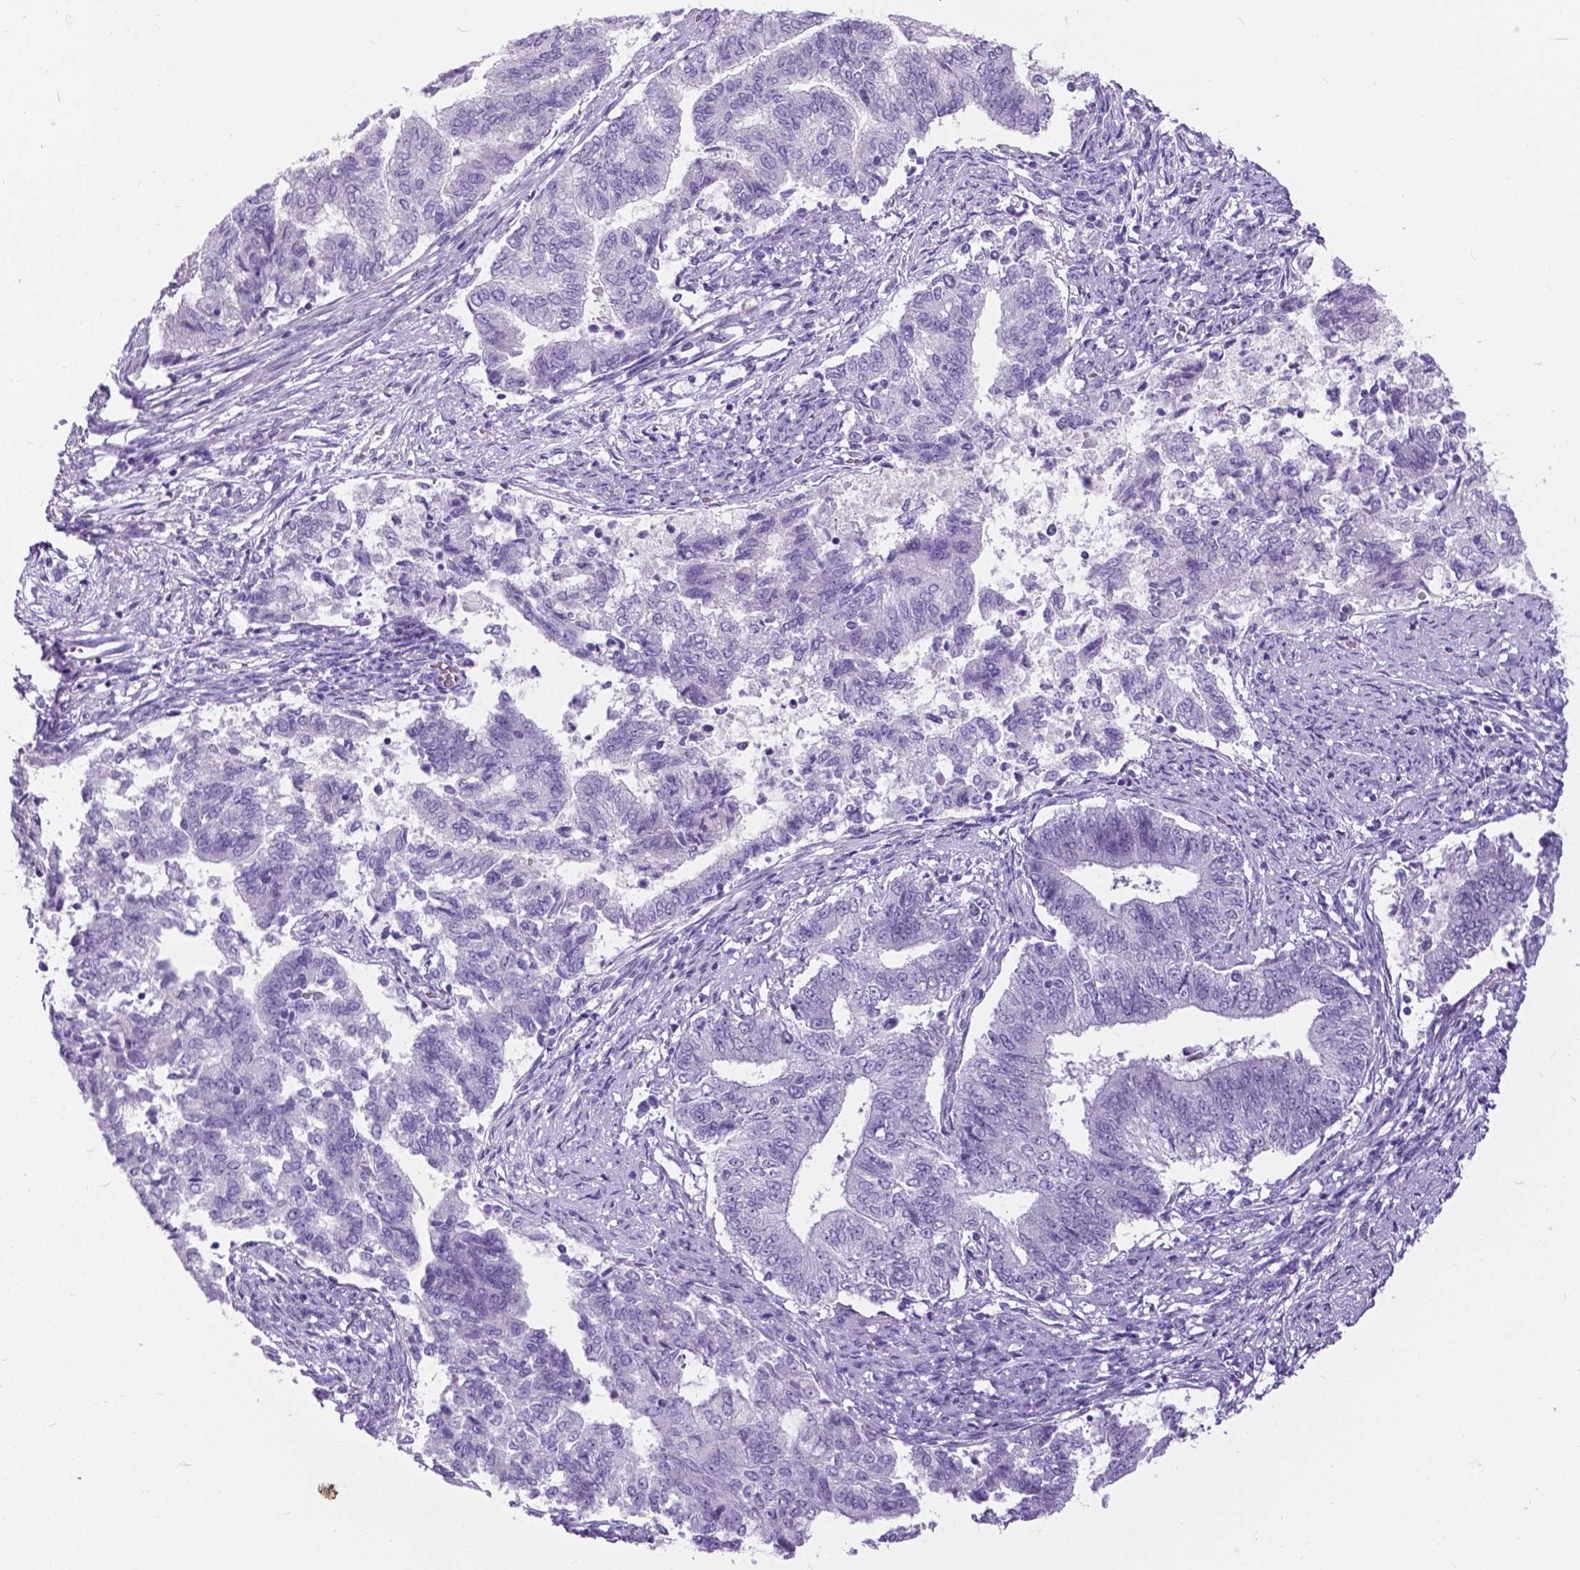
{"staining": {"intensity": "negative", "quantity": "none", "location": "none"}, "tissue": "endometrial cancer", "cell_type": "Tumor cells", "image_type": "cancer", "snomed": [{"axis": "morphology", "description": "Adenocarcinoma, NOS"}, {"axis": "topography", "description": "Endometrium"}], "caption": "Tumor cells are negative for protein expression in human endometrial cancer (adenocarcinoma).", "gene": "BSND", "patient": {"sex": "female", "age": 65}}